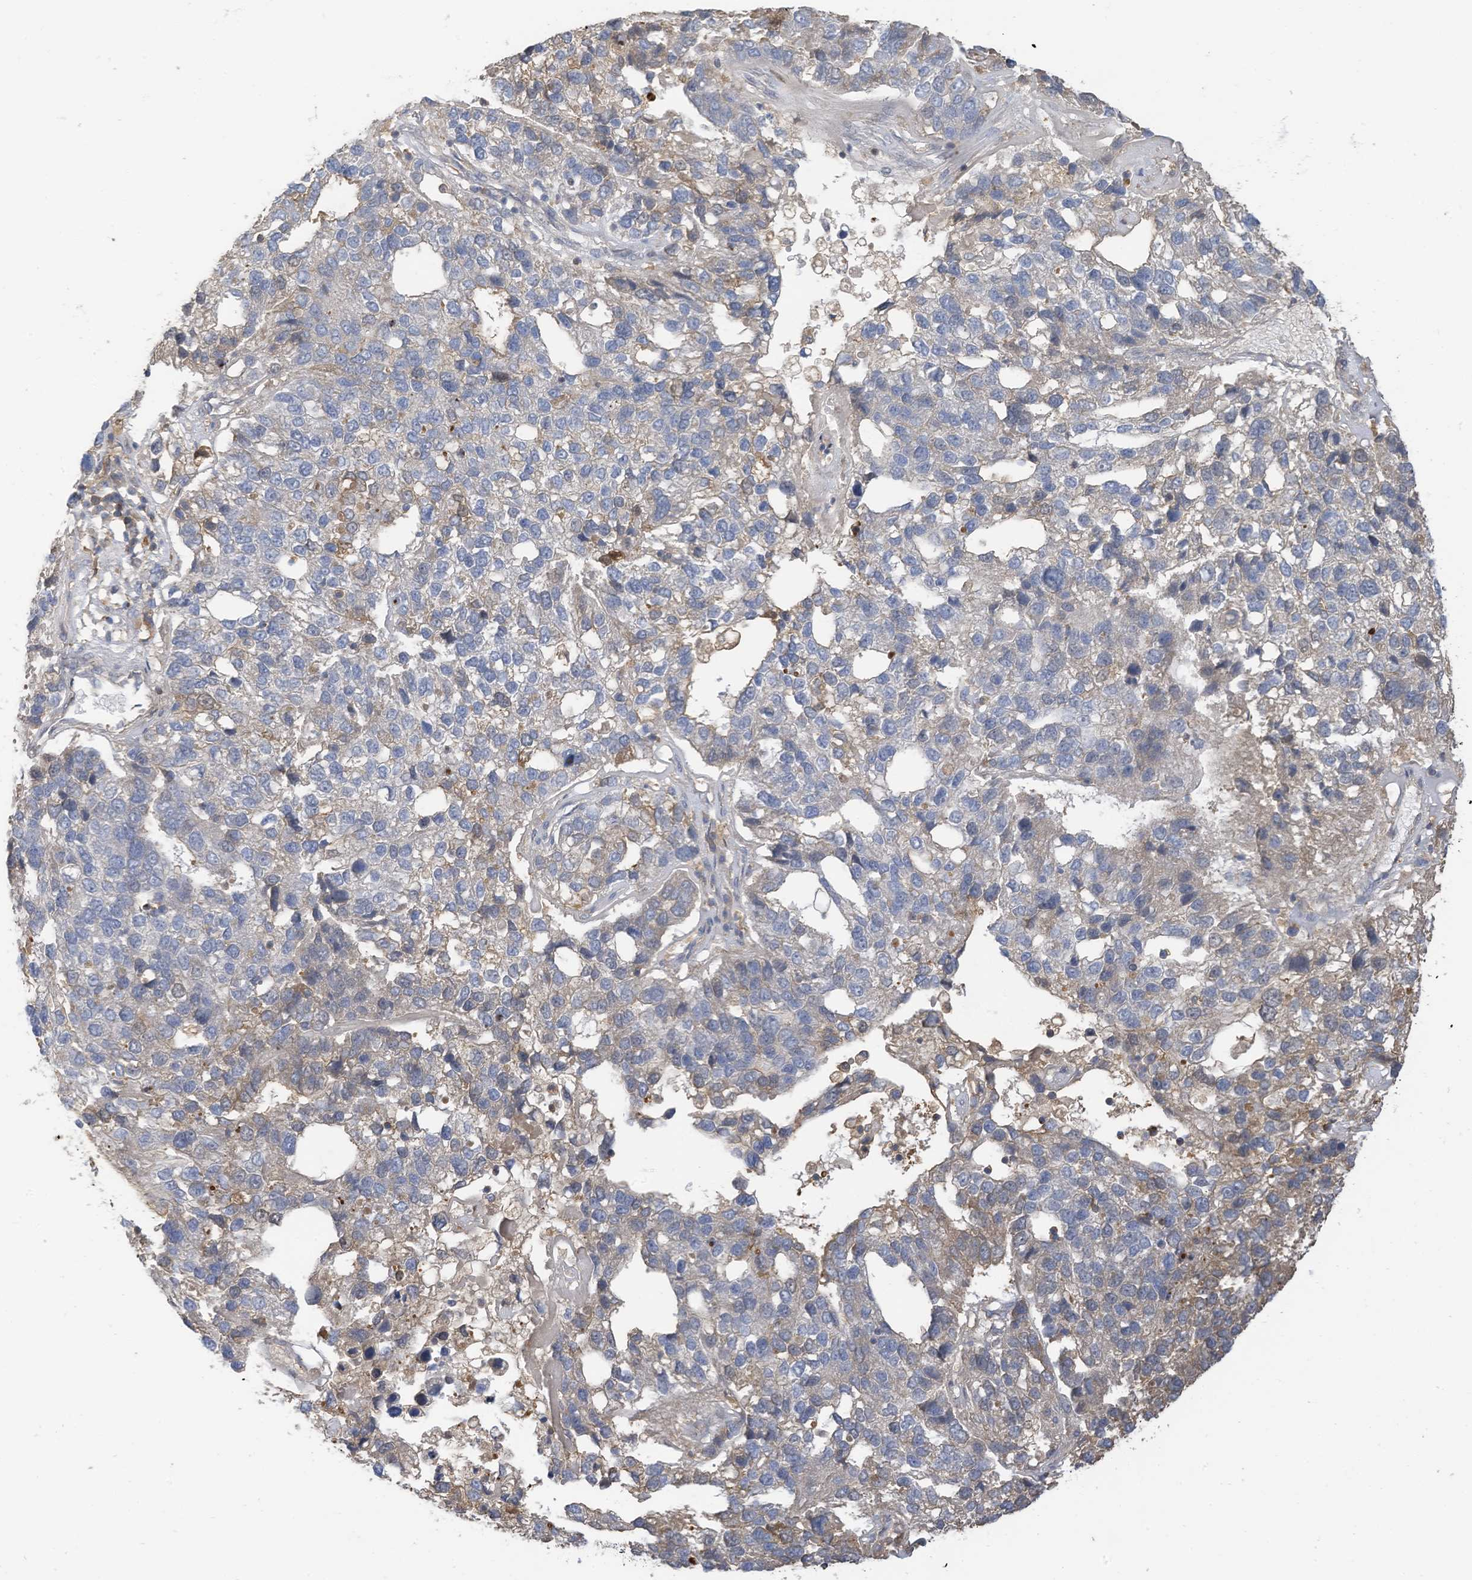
{"staining": {"intensity": "negative", "quantity": "none", "location": "none"}, "tissue": "pancreatic cancer", "cell_type": "Tumor cells", "image_type": "cancer", "snomed": [{"axis": "morphology", "description": "Adenocarcinoma, NOS"}, {"axis": "topography", "description": "Pancreas"}], "caption": "The immunohistochemistry photomicrograph has no significant expression in tumor cells of adenocarcinoma (pancreatic) tissue.", "gene": "SLFN14", "patient": {"sex": "female", "age": 61}}